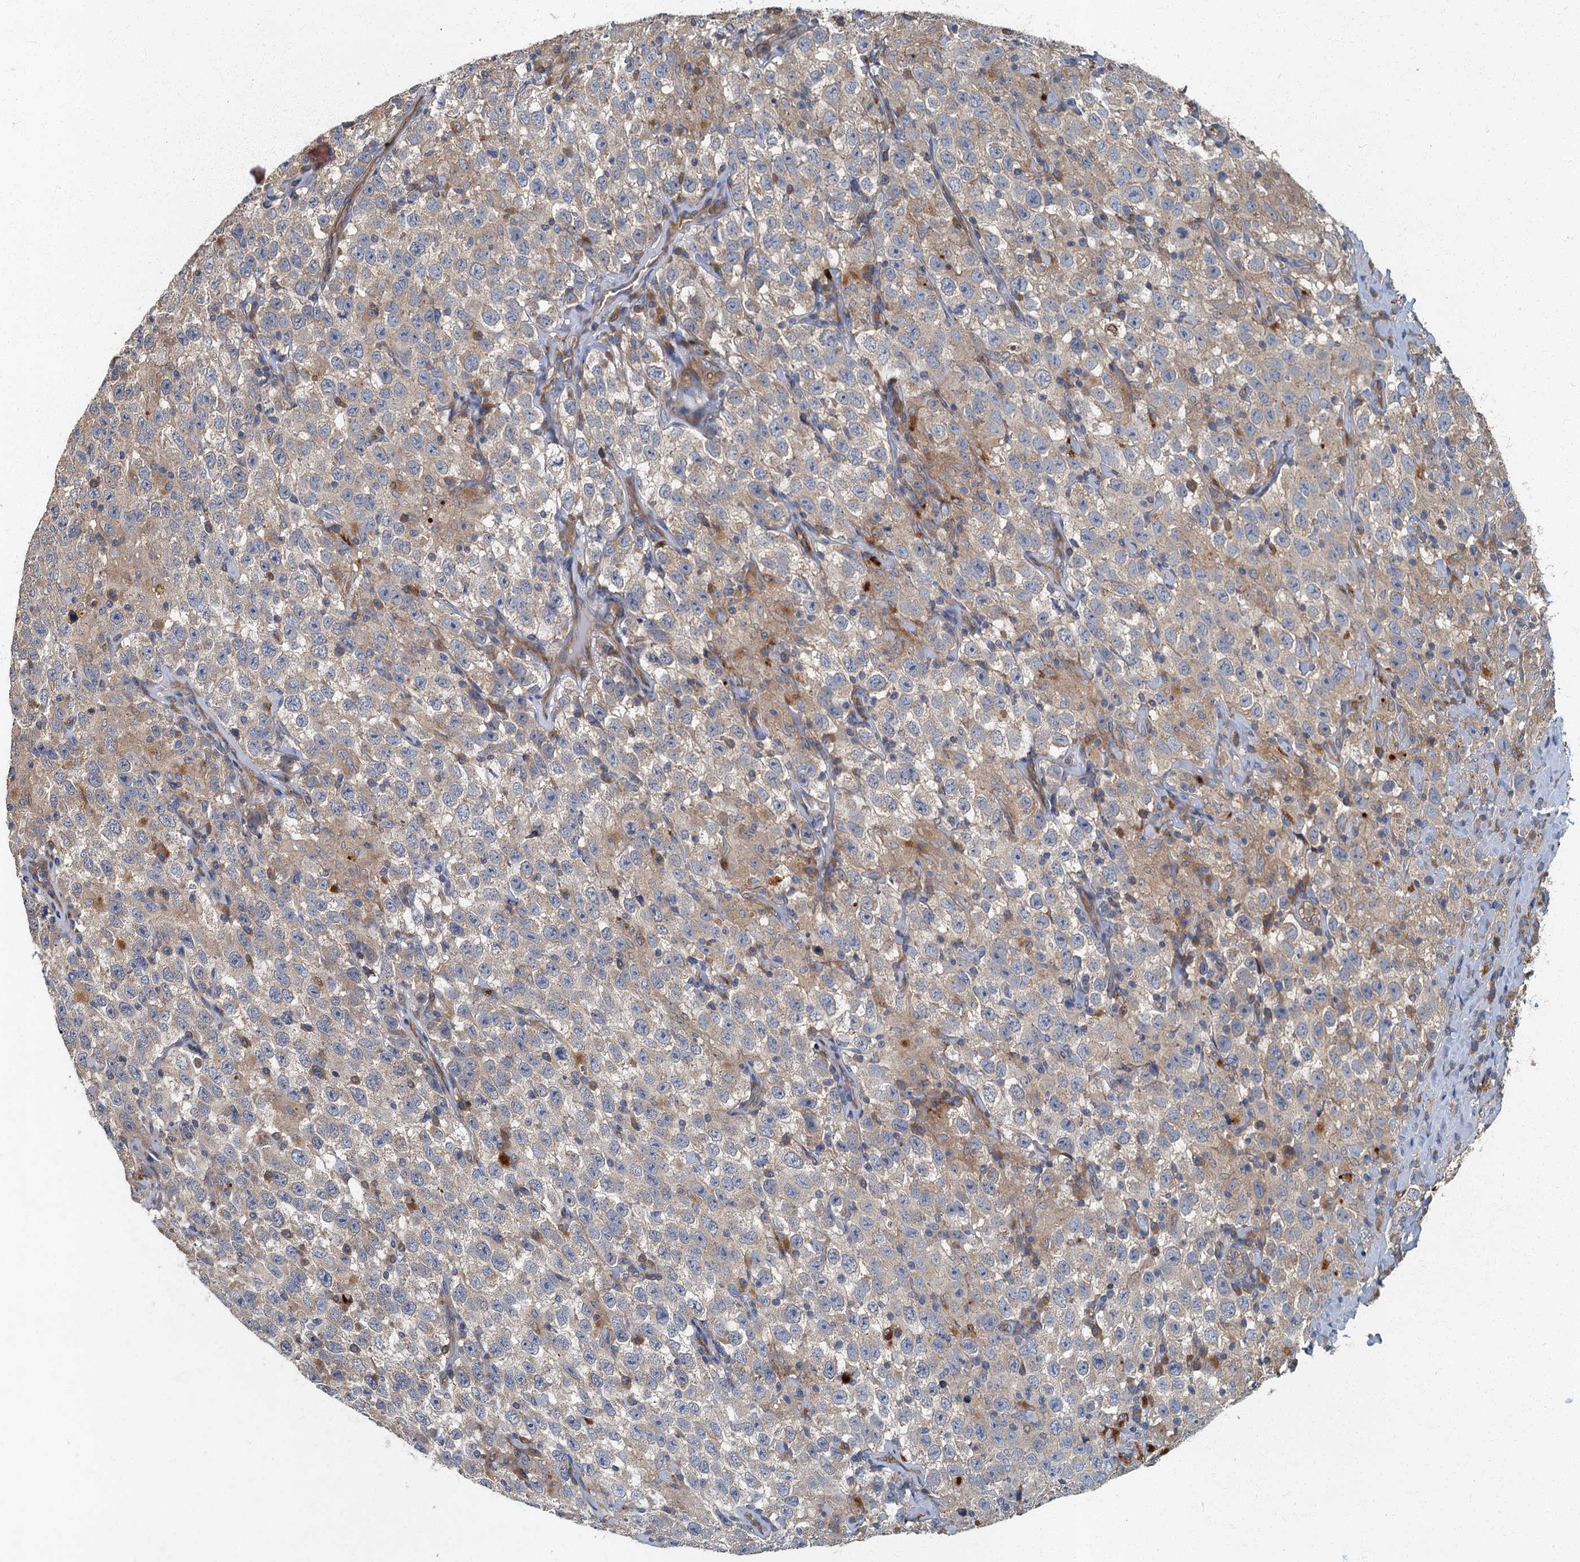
{"staining": {"intensity": "weak", "quantity": "25%-75%", "location": "cytoplasmic/membranous"}, "tissue": "testis cancer", "cell_type": "Tumor cells", "image_type": "cancer", "snomed": [{"axis": "morphology", "description": "Seminoma, NOS"}, {"axis": "topography", "description": "Testis"}], "caption": "This is a photomicrograph of immunohistochemistry staining of testis cancer (seminoma), which shows weak positivity in the cytoplasmic/membranous of tumor cells.", "gene": "ARL11", "patient": {"sex": "male", "age": 41}}